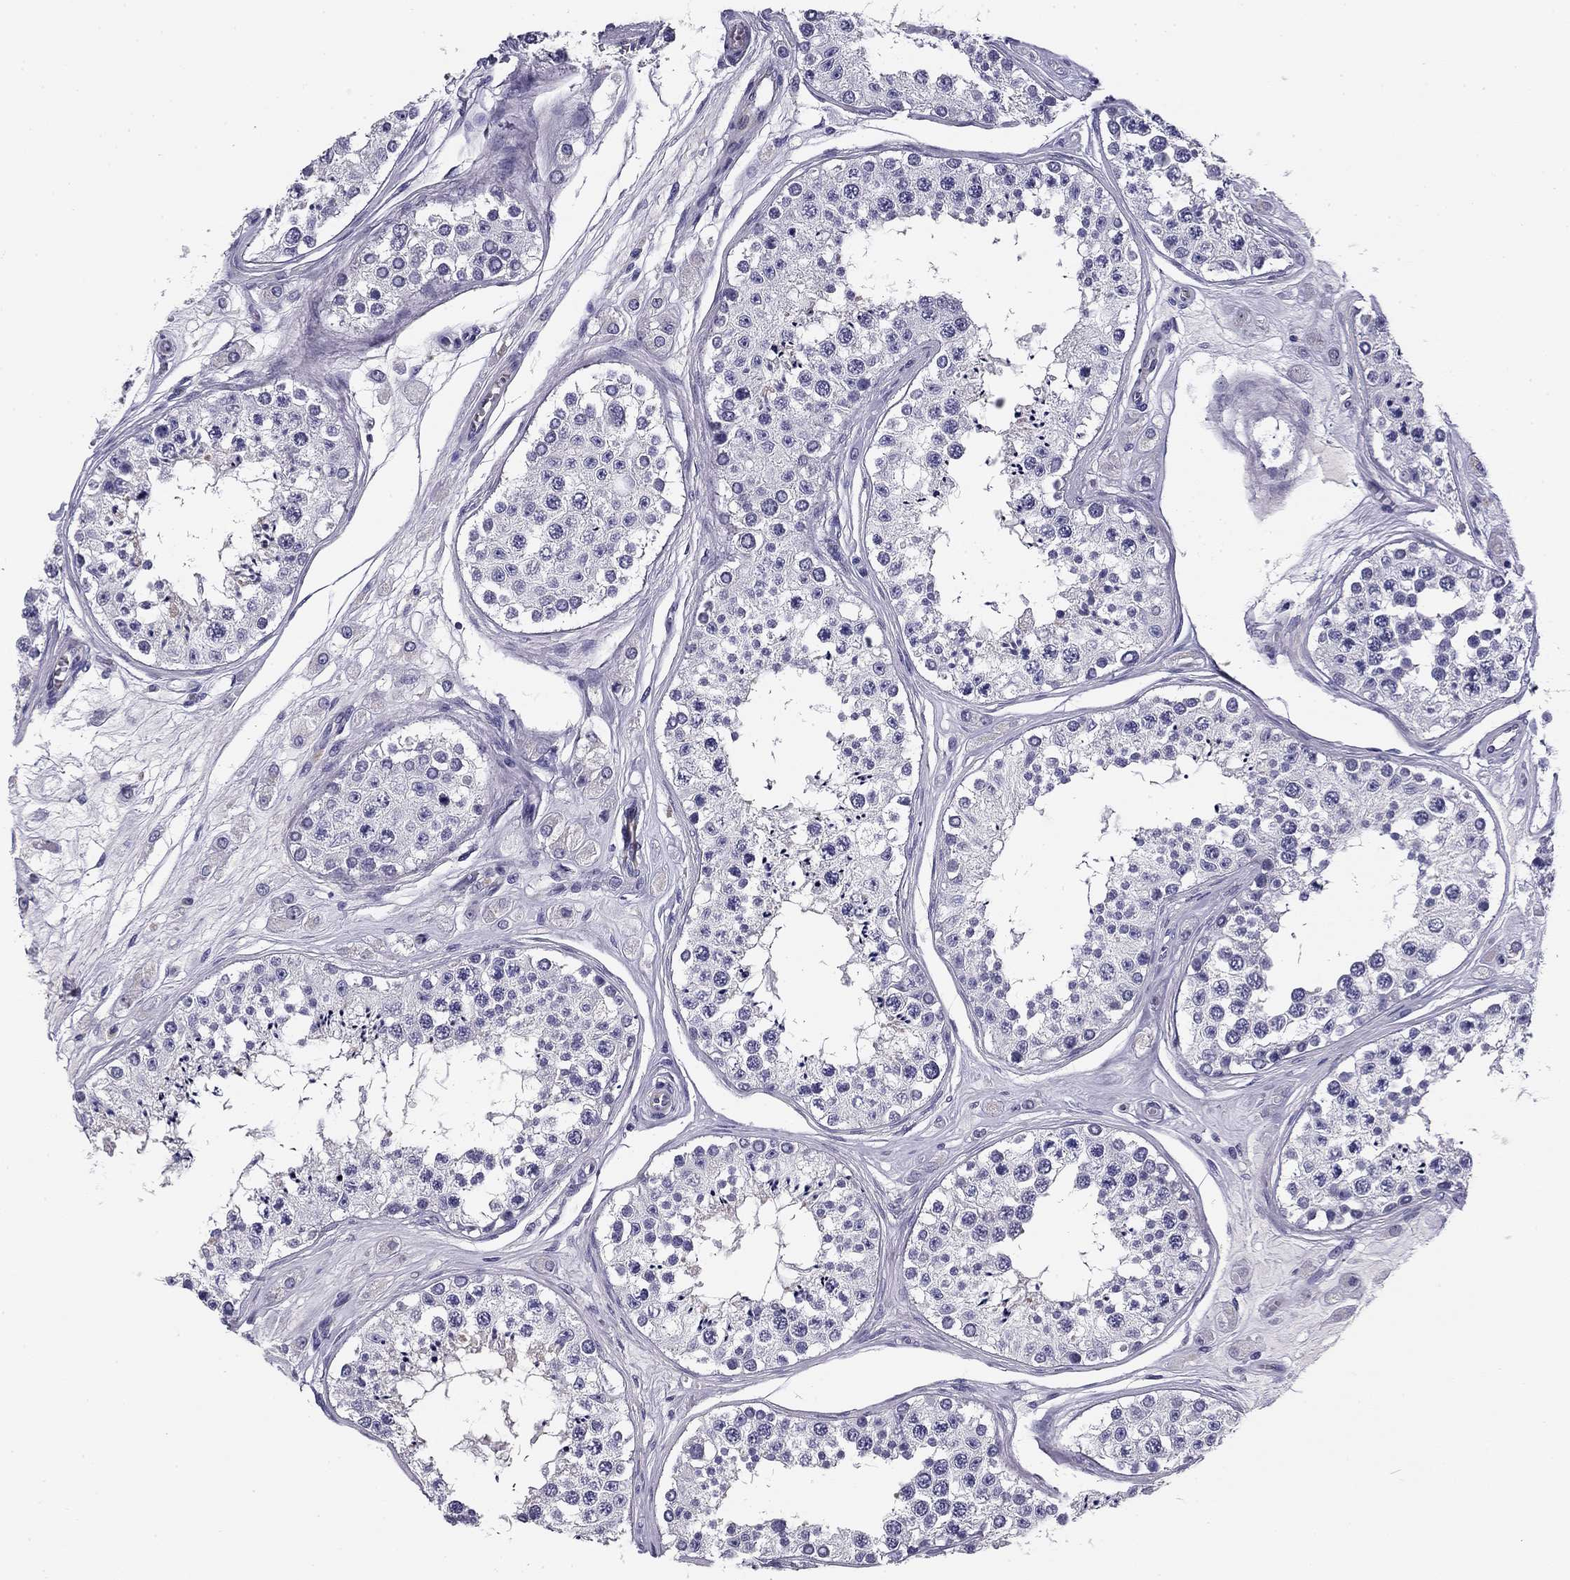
{"staining": {"intensity": "negative", "quantity": "none", "location": "none"}, "tissue": "testis", "cell_type": "Cells in seminiferous ducts", "image_type": "normal", "snomed": [{"axis": "morphology", "description": "Normal tissue, NOS"}, {"axis": "topography", "description": "Testis"}], "caption": "Immunohistochemistry (IHC) of unremarkable human testis demonstrates no expression in cells in seminiferous ducts. (DAB (3,3'-diaminobenzidine) IHC with hematoxylin counter stain).", "gene": "FLNC", "patient": {"sex": "male", "age": 25}}